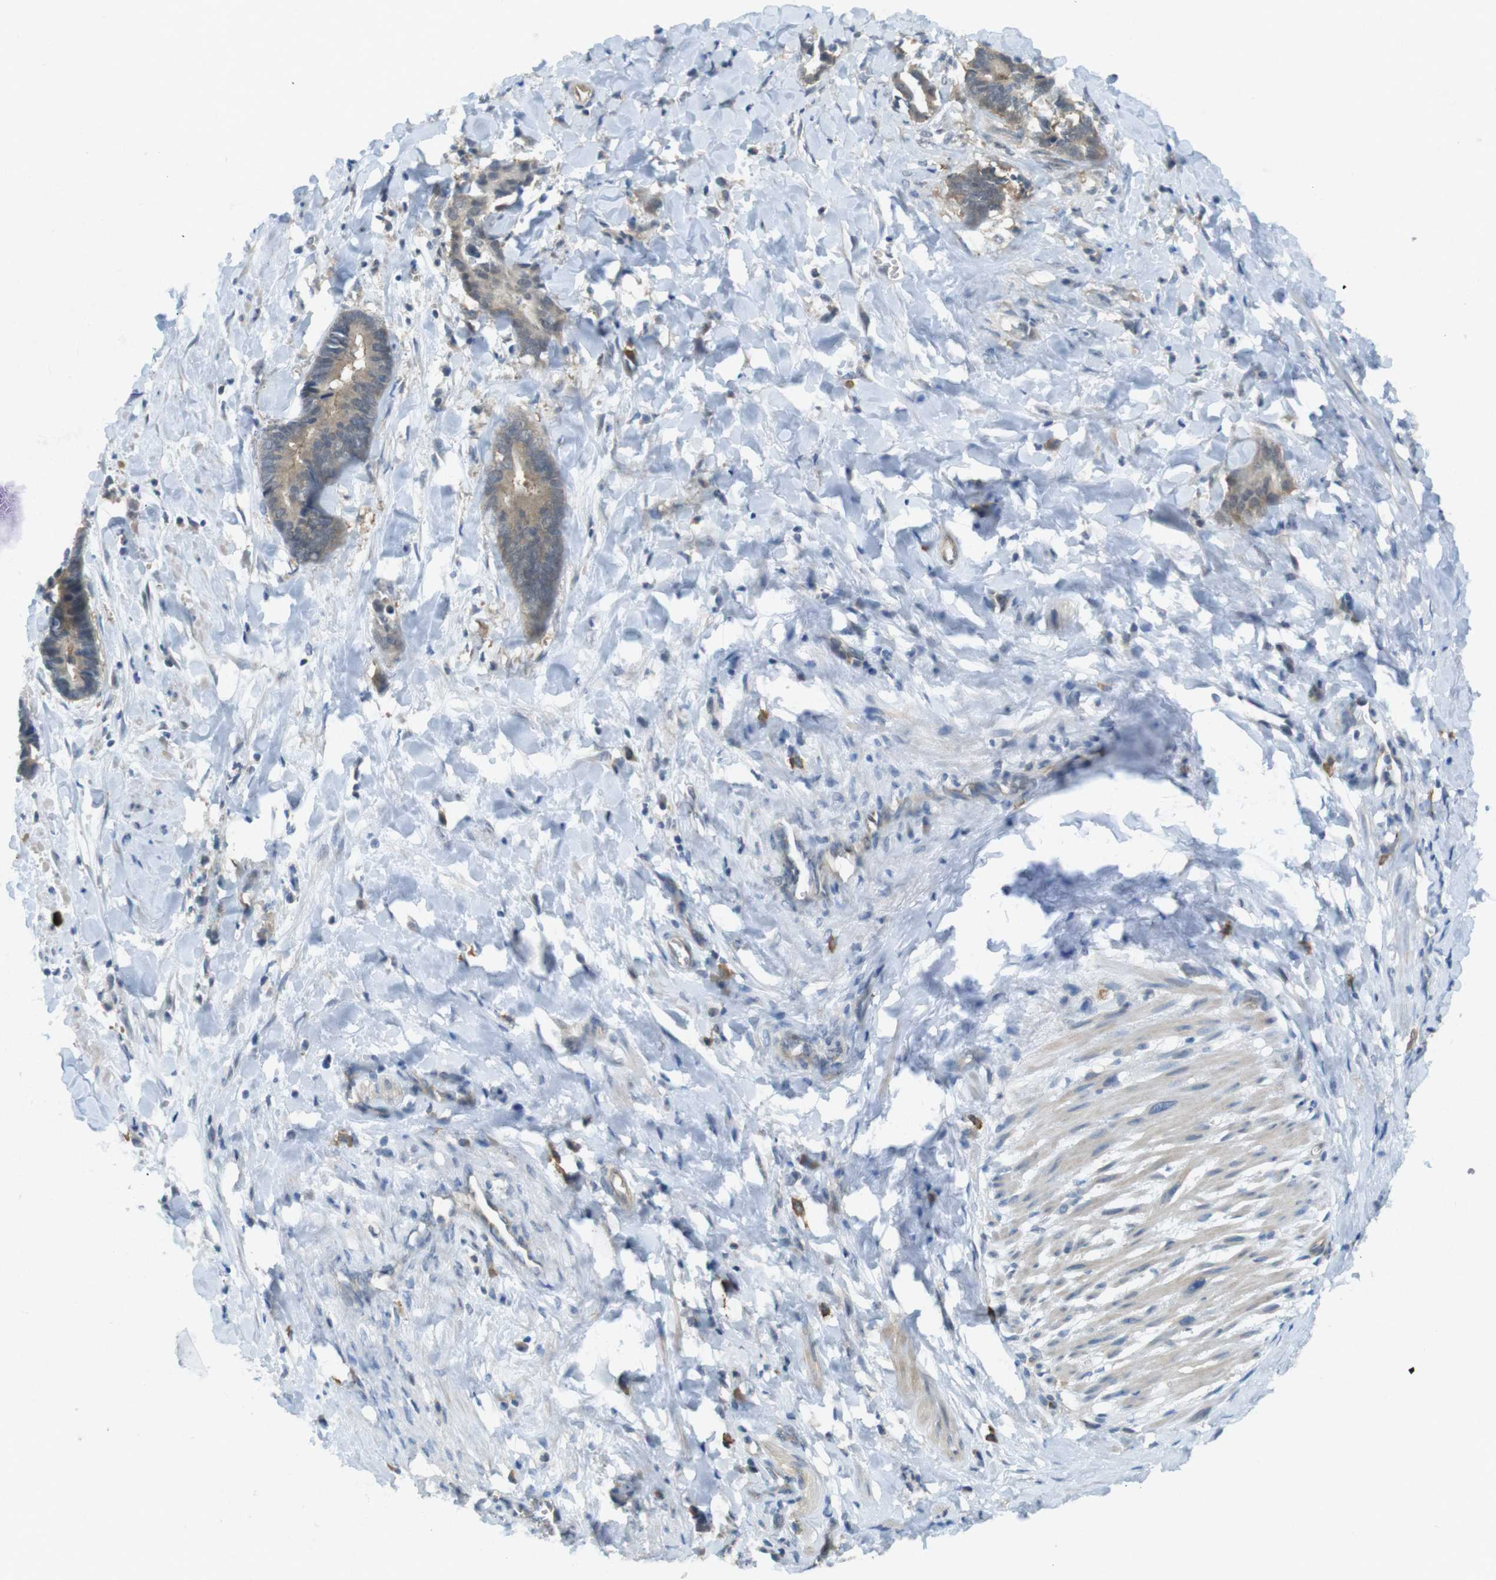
{"staining": {"intensity": "weak", "quantity": "25%-75%", "location": "cytoplasmic/membranous"}, "tissue": "cervical cancer", "cell_type": "Tumor cells", "image_type": "cancer", "snomed": [{"axis": "morphology", "description": "Adenocarcinoma, NOS"}, {"axis": "topography", "description": "Cervix"}], "caption": "A brown stain labels weak cytoplasmic/membranous staining of a protein in human adenocarcinoma (cervical) tumor cells.", "gene": "SUGT1", "patient": {"sex": "female", "age": 44}}